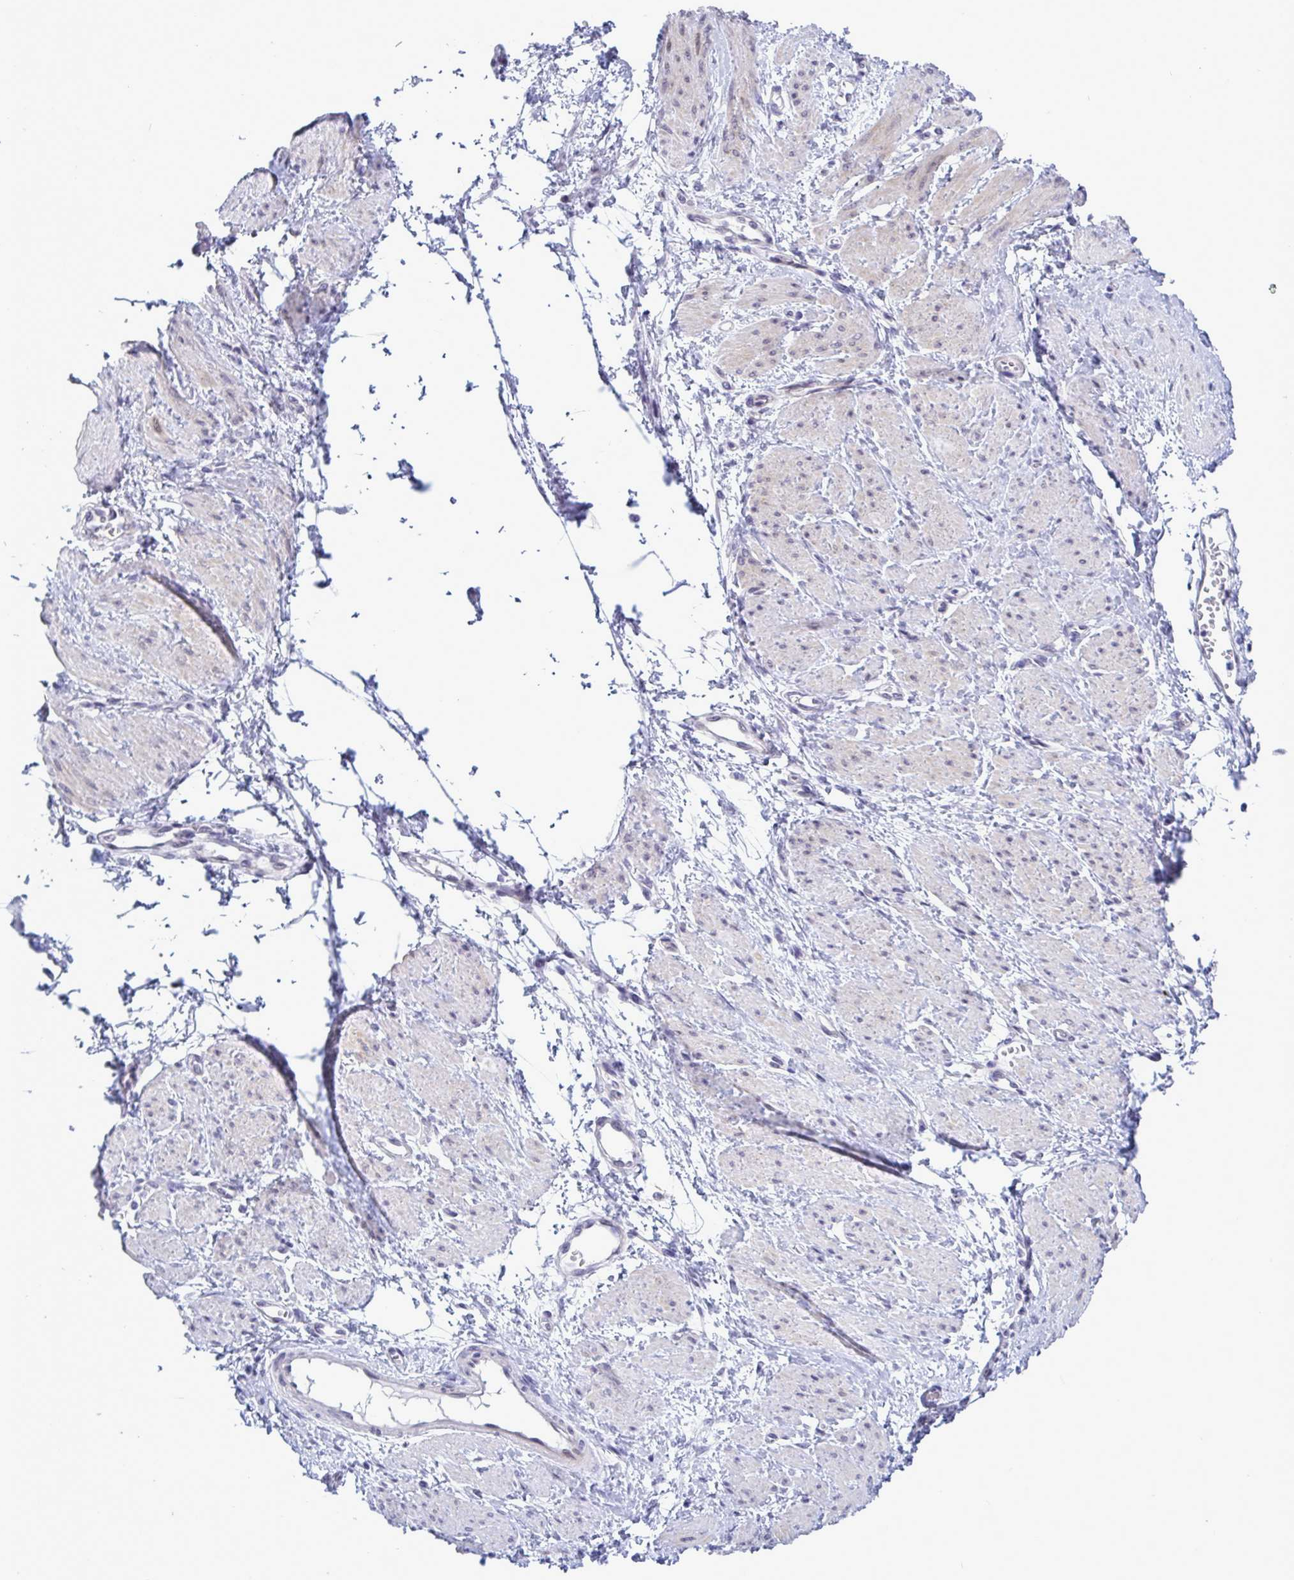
{"staining": {"intensity": "weak", "quantity": "<25%", "location": "cytoplasmic/membranous"}, "tissue": "smooth muscle", "cell_type": "Smooth muscle cells", "image_type": "normal", "snomed": [{"axis": "morphology", "description": "Normal tissue, NOS"}, {"axis": "topography", "description": "Smooth muscle"}, {"axis": "topography", "description": "Uterus"}], "caption": "Smooth muscle was stained to show a protein in brown. There is no significant positivity in smooth muscle cells. (DAB (3,3'-diaminobenzidine) IHC visualized using brightfield microscopy, high magnification).", "gene": "MFSD4A", "patient": {"sex": "female", "age": 39}}